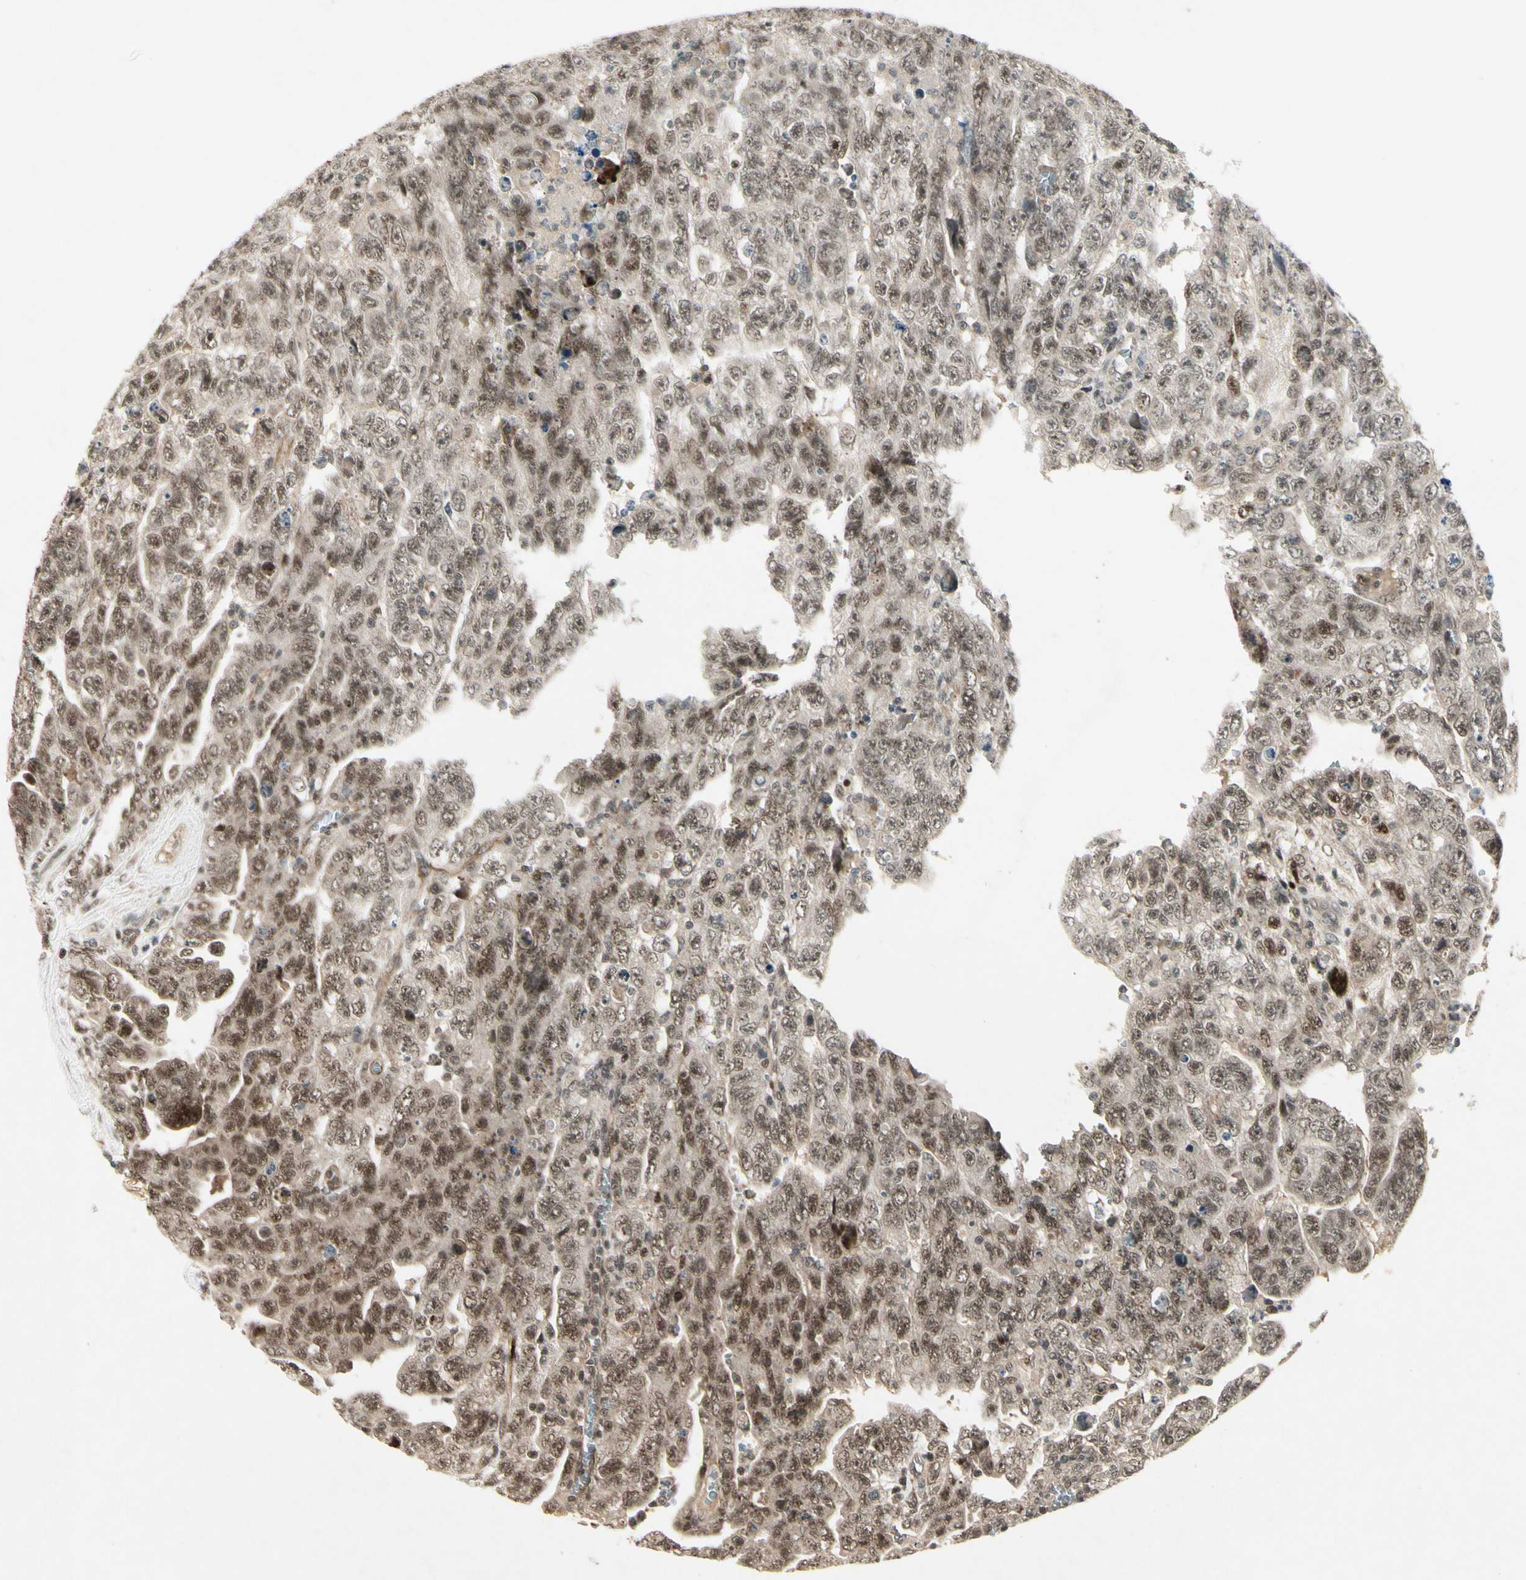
{"staining": {"intensity": "moderate", "quantity": "25%-75%", "location": "nuclear"}, "tissue": "testis cancer", "cell_type": "Tumor cells", "image_type": "cancer", "snomed": [{"axis": "morphology", "description": "Carcinoma, Embryonal, NOS"}, {"axis": "topography", "description": "Testis"}], "caption": "Testis embryonal carcinoma stained with immunohistochemistry reveals moderate nuclear expression in about 25%-75% of tumor cells.", "gene": "CDK11A", "patient": {"sex": "male", "age": 28}}